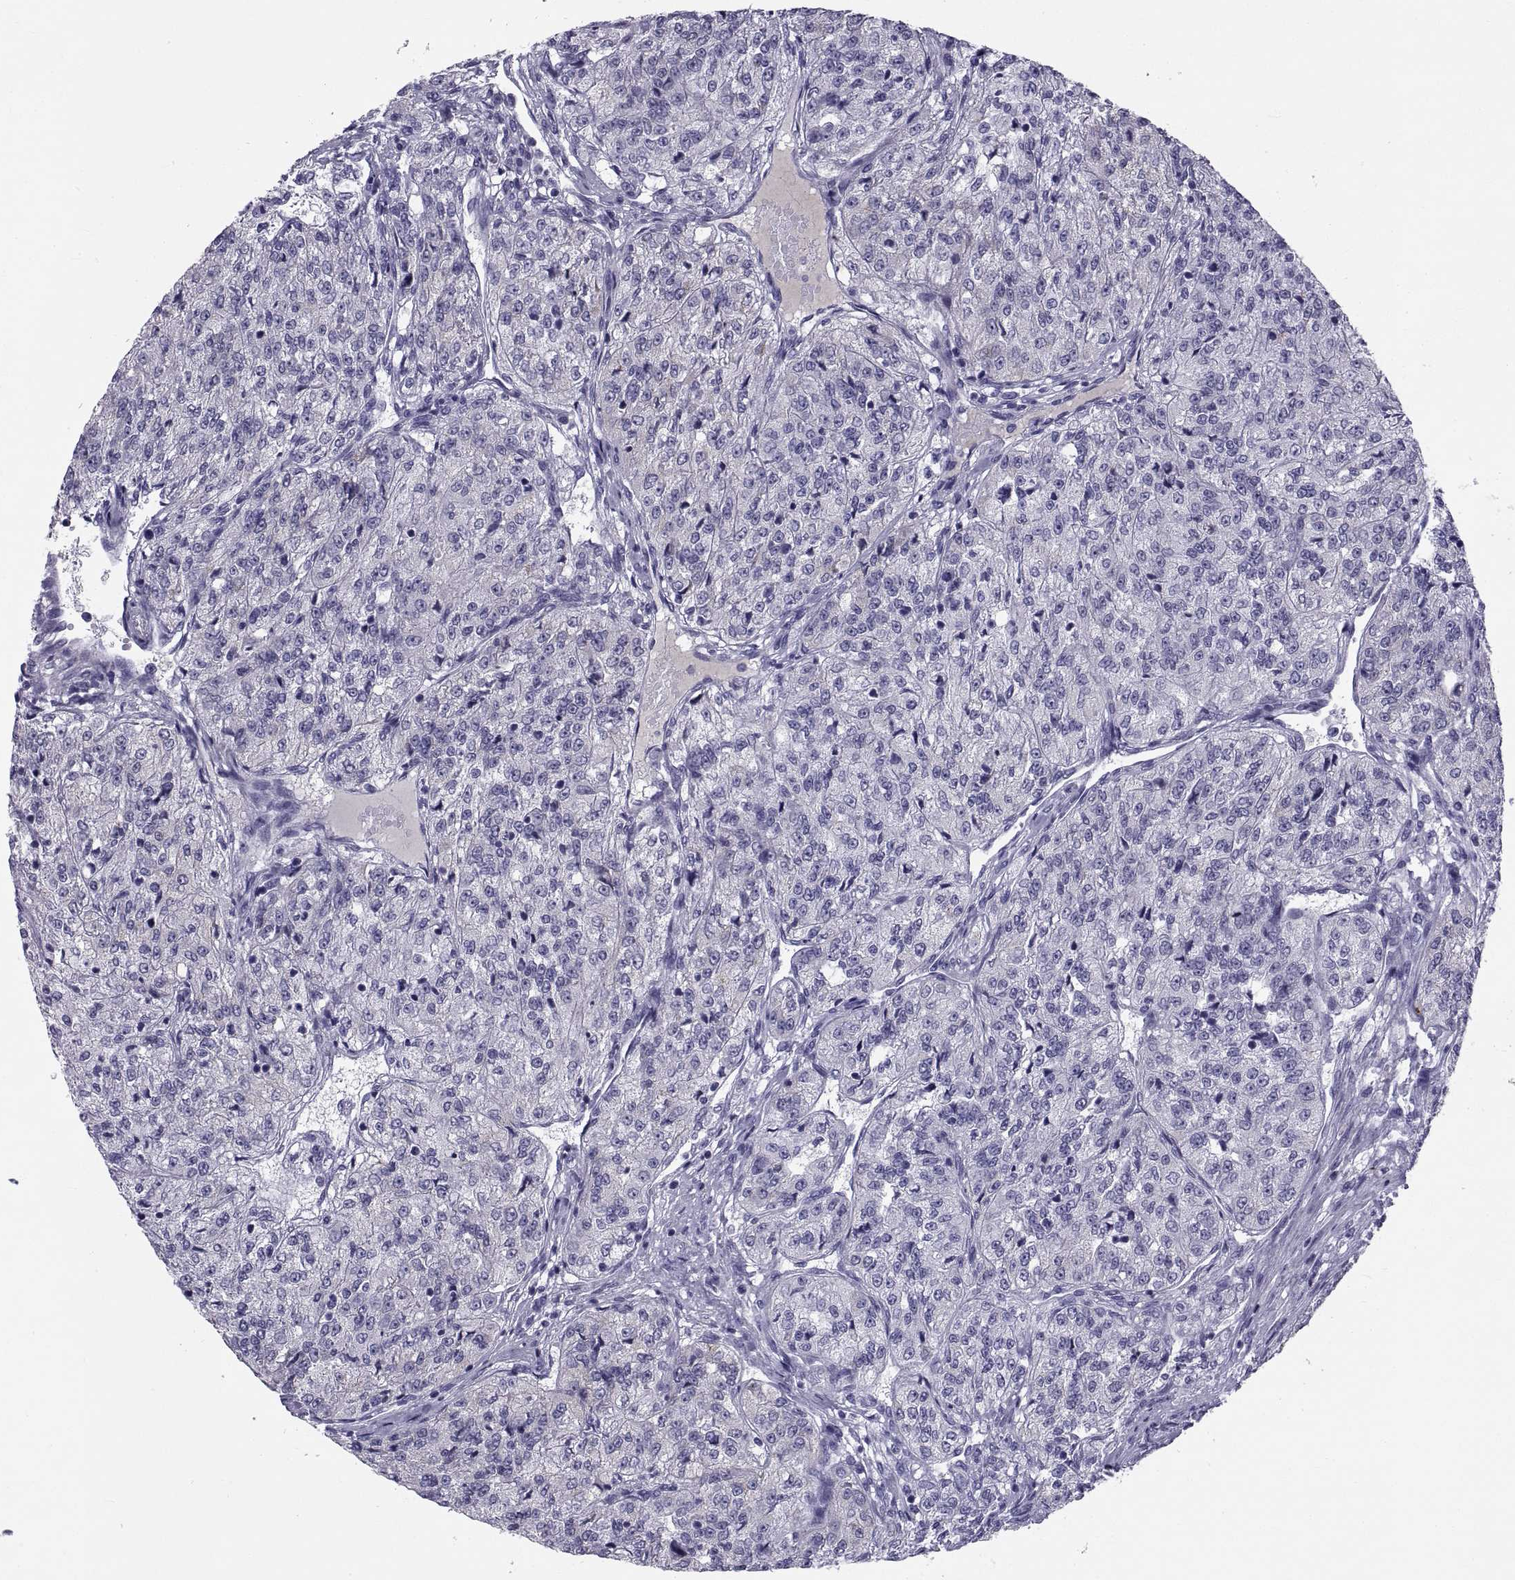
{"staining": {"intensity": "negative", "quantity": "none", "location": "none"}, "tissue": "renal cancer", "cell_type": "Tumor cells", "image_type": "cancer", "snomed": [{"axis": "morphology", "description": "Adenocarcinoma, NOS"}, {"axis": "topography", "description": "Kidney"}], "caption": "Protein analysis of renal cancer exhibits no significant positivity in tumor cells.", "gene": "NPTX2", "patient": {"sex": "female", "age": 63}}